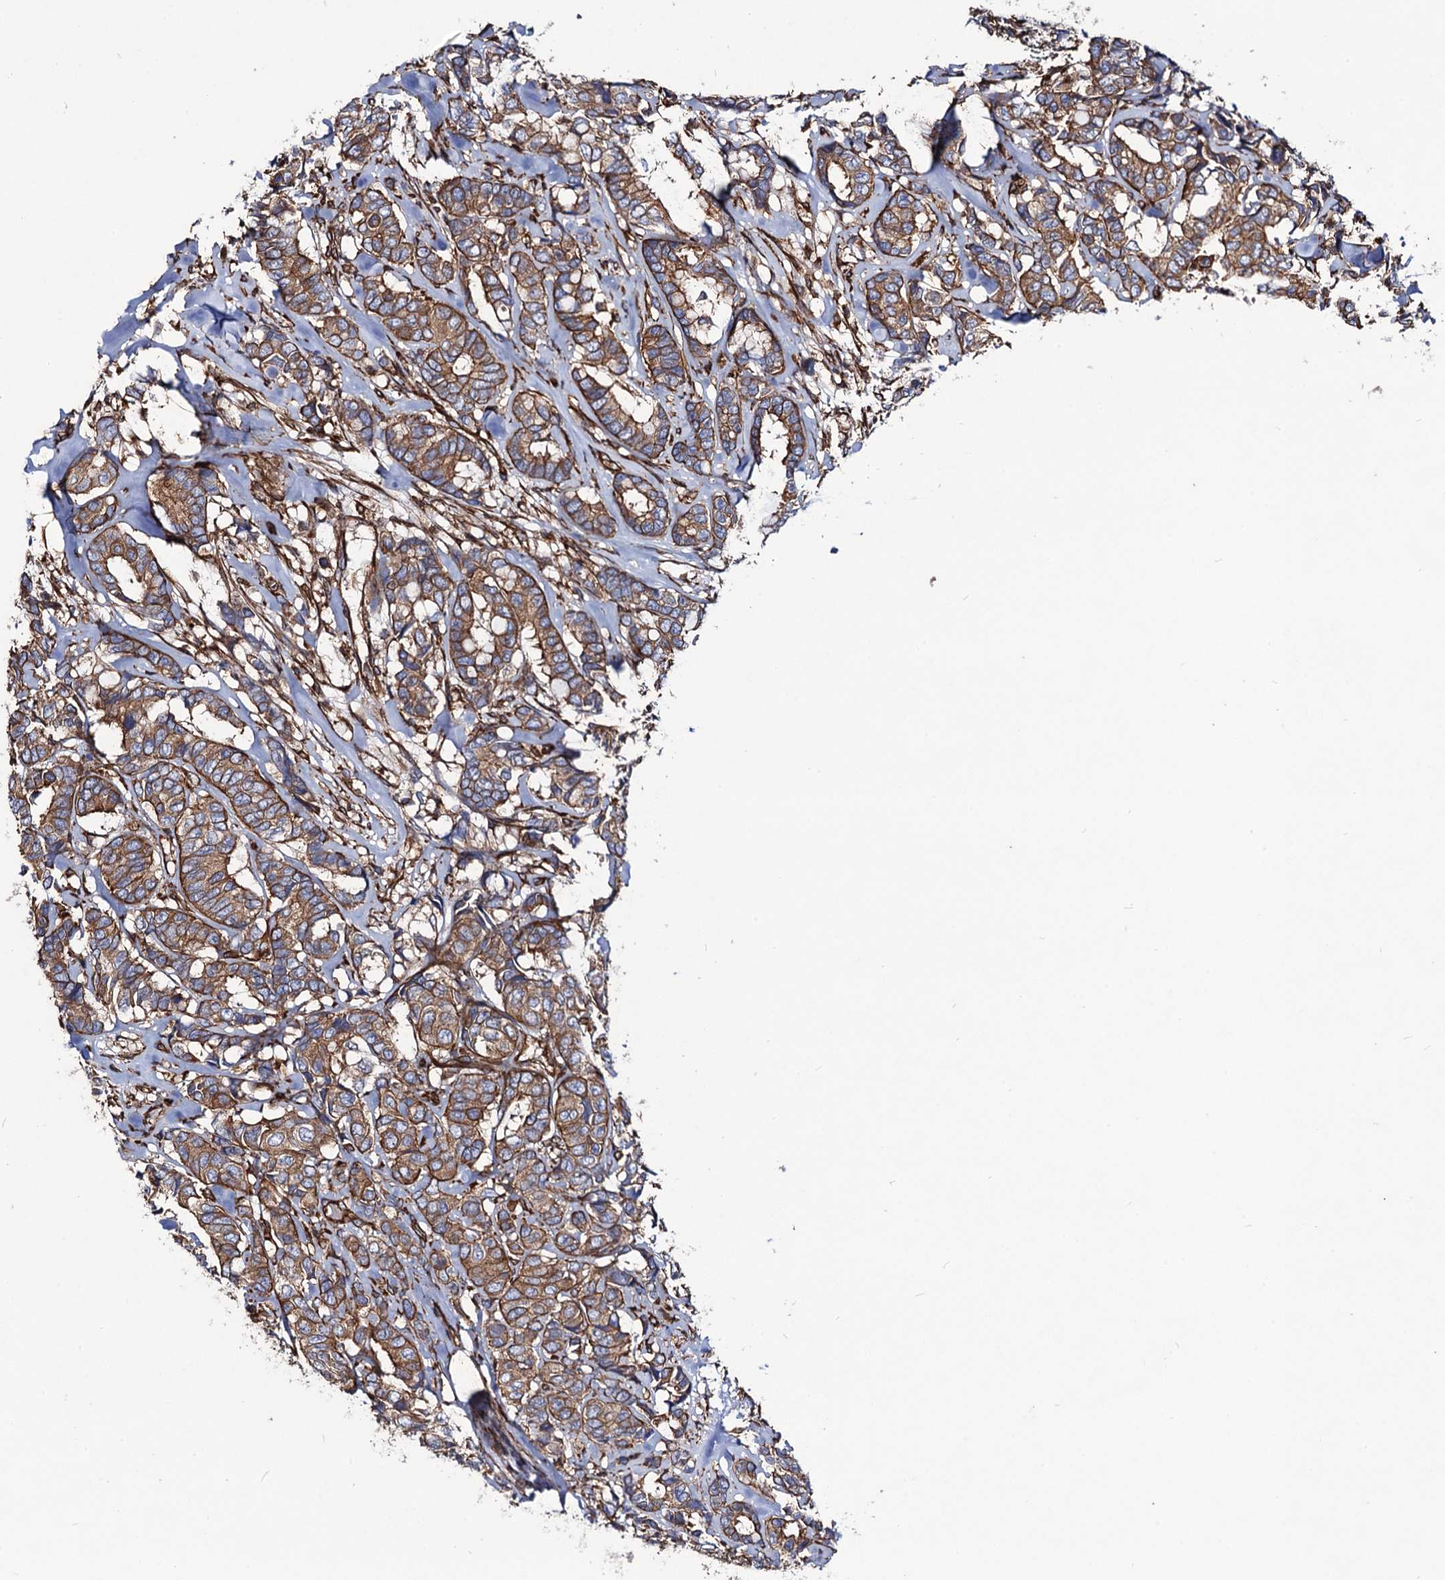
{"staining": {"intensity": "moderate", "quantity": ">75%", "location": "cytoplasmic/membranous"}, "tissue": "breast cancer", "cell_type": "Tumor cells", "image_type": "cancer", "snomed": [{"axis": "morphology", "description": "Duct carcinoma"}, {"axis": "topography", "description": "Breast"}], "caption": "Breast cancer stained with DAB immunohistochemistry displays medium levels of moderate cytoplasmic/membranous expression in approximately >75% of tumor cells. The protein is stained brown, and the nuclei are stained in blue (DAB IHC with brightfield microscopy, high magnification).", "gene": "CIP2A", "patient": {"sex": "female", "age": 87}}